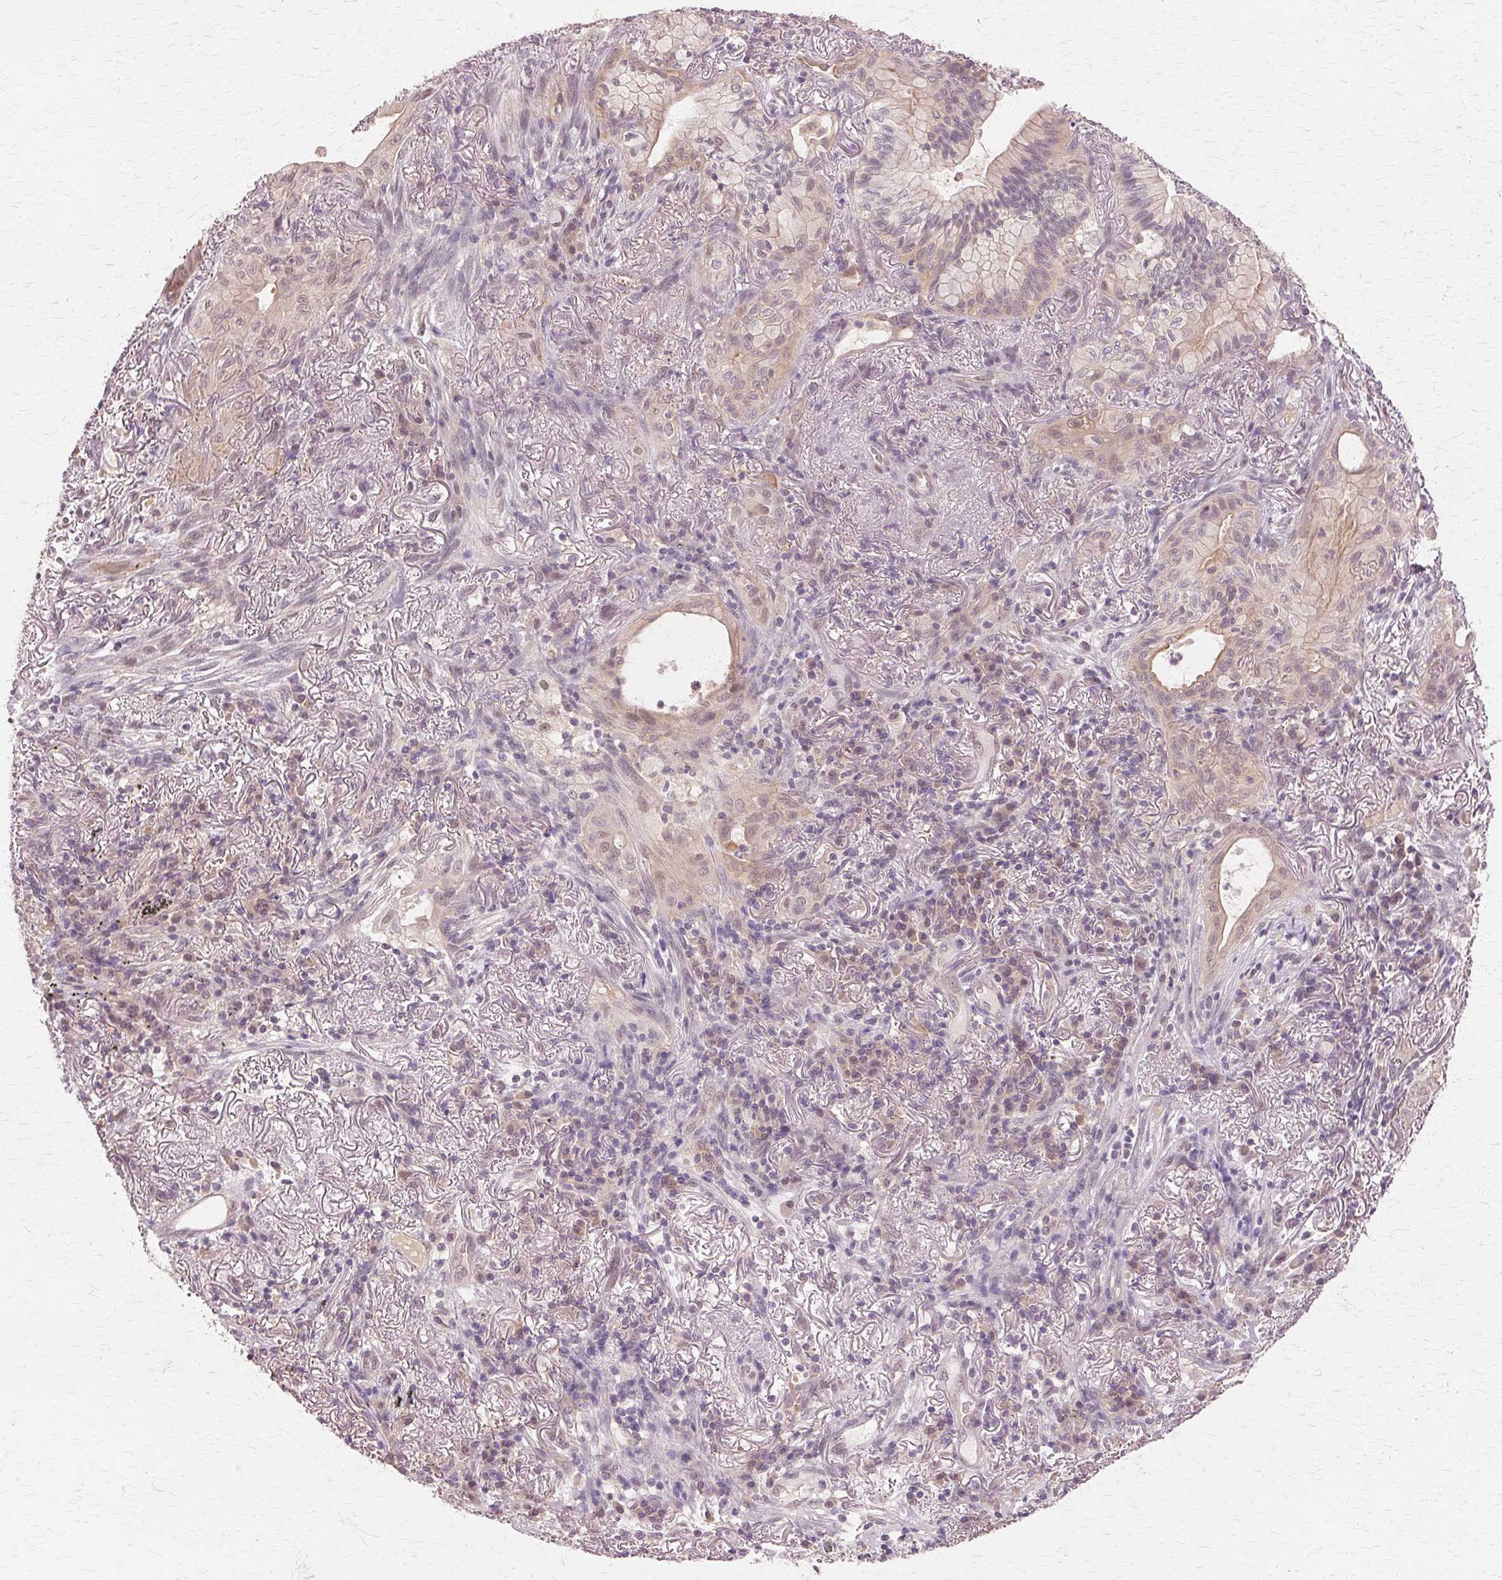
{"staining": {"intensity": "weak", "quantity": "25%-75%", "location": "cytoplasmic/membranous,nuclear"}, "tissue": "lung cancer", "cell_type": "Tumor cells", "image_type": "cancer", "snomed": [{"axis": "morphology", "description": "Adenocarcinoma, NOS"}, {"axis": "topography", "description": "Lung"}], "caption": "Protein positivity by IHC shows weak cytoplasmic/membranous and nuclear positivity in about 25%-75% of tumor cells in adenocarcinoma (lung).", "gene": "PRMT5", "patient": {"sex": "male", "age": 77}}